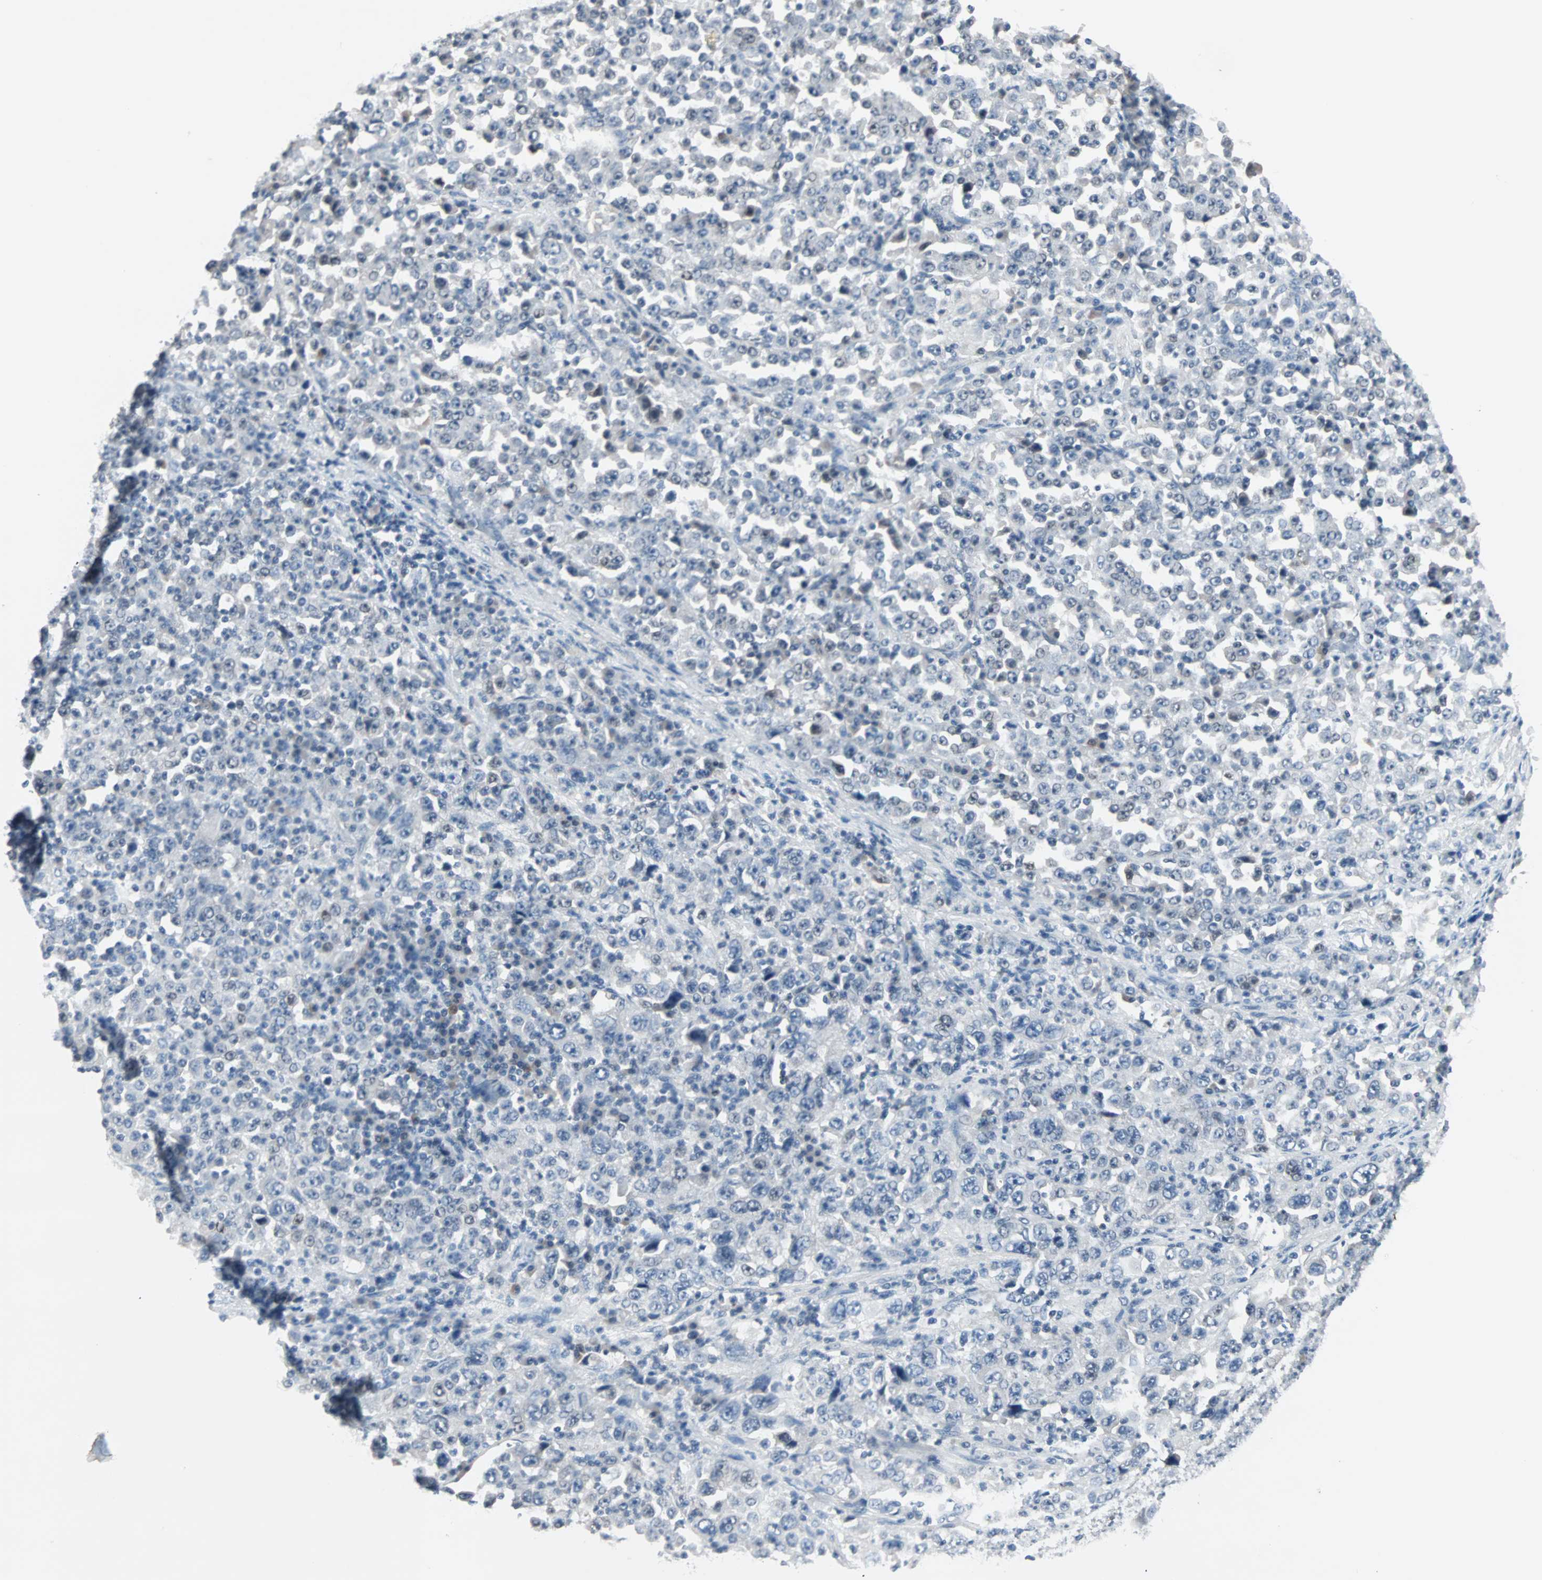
{"staining": {"intensity": "negative", "quantity": "none", "location": "none"}, "tissue": "stomach cancer", "cell_type": "Tumor cells", "image_type": "cancer", "snomed": [{"axis": "morphology", "description": "Normal tissue, NOS"}, {"axis": "morphology", "description": "Adenocarcinoma, NOS"}, {"axis": "topography", "description": "Stomach, upper"}, {"axis": "topography", "description": "Stomach"}], "caption": "Tumor cells are negative for brown protein staining in adenocarcinoma (stomach).", "gene": "CCNE2", "patient": {"sex": "male", "age": 59}}